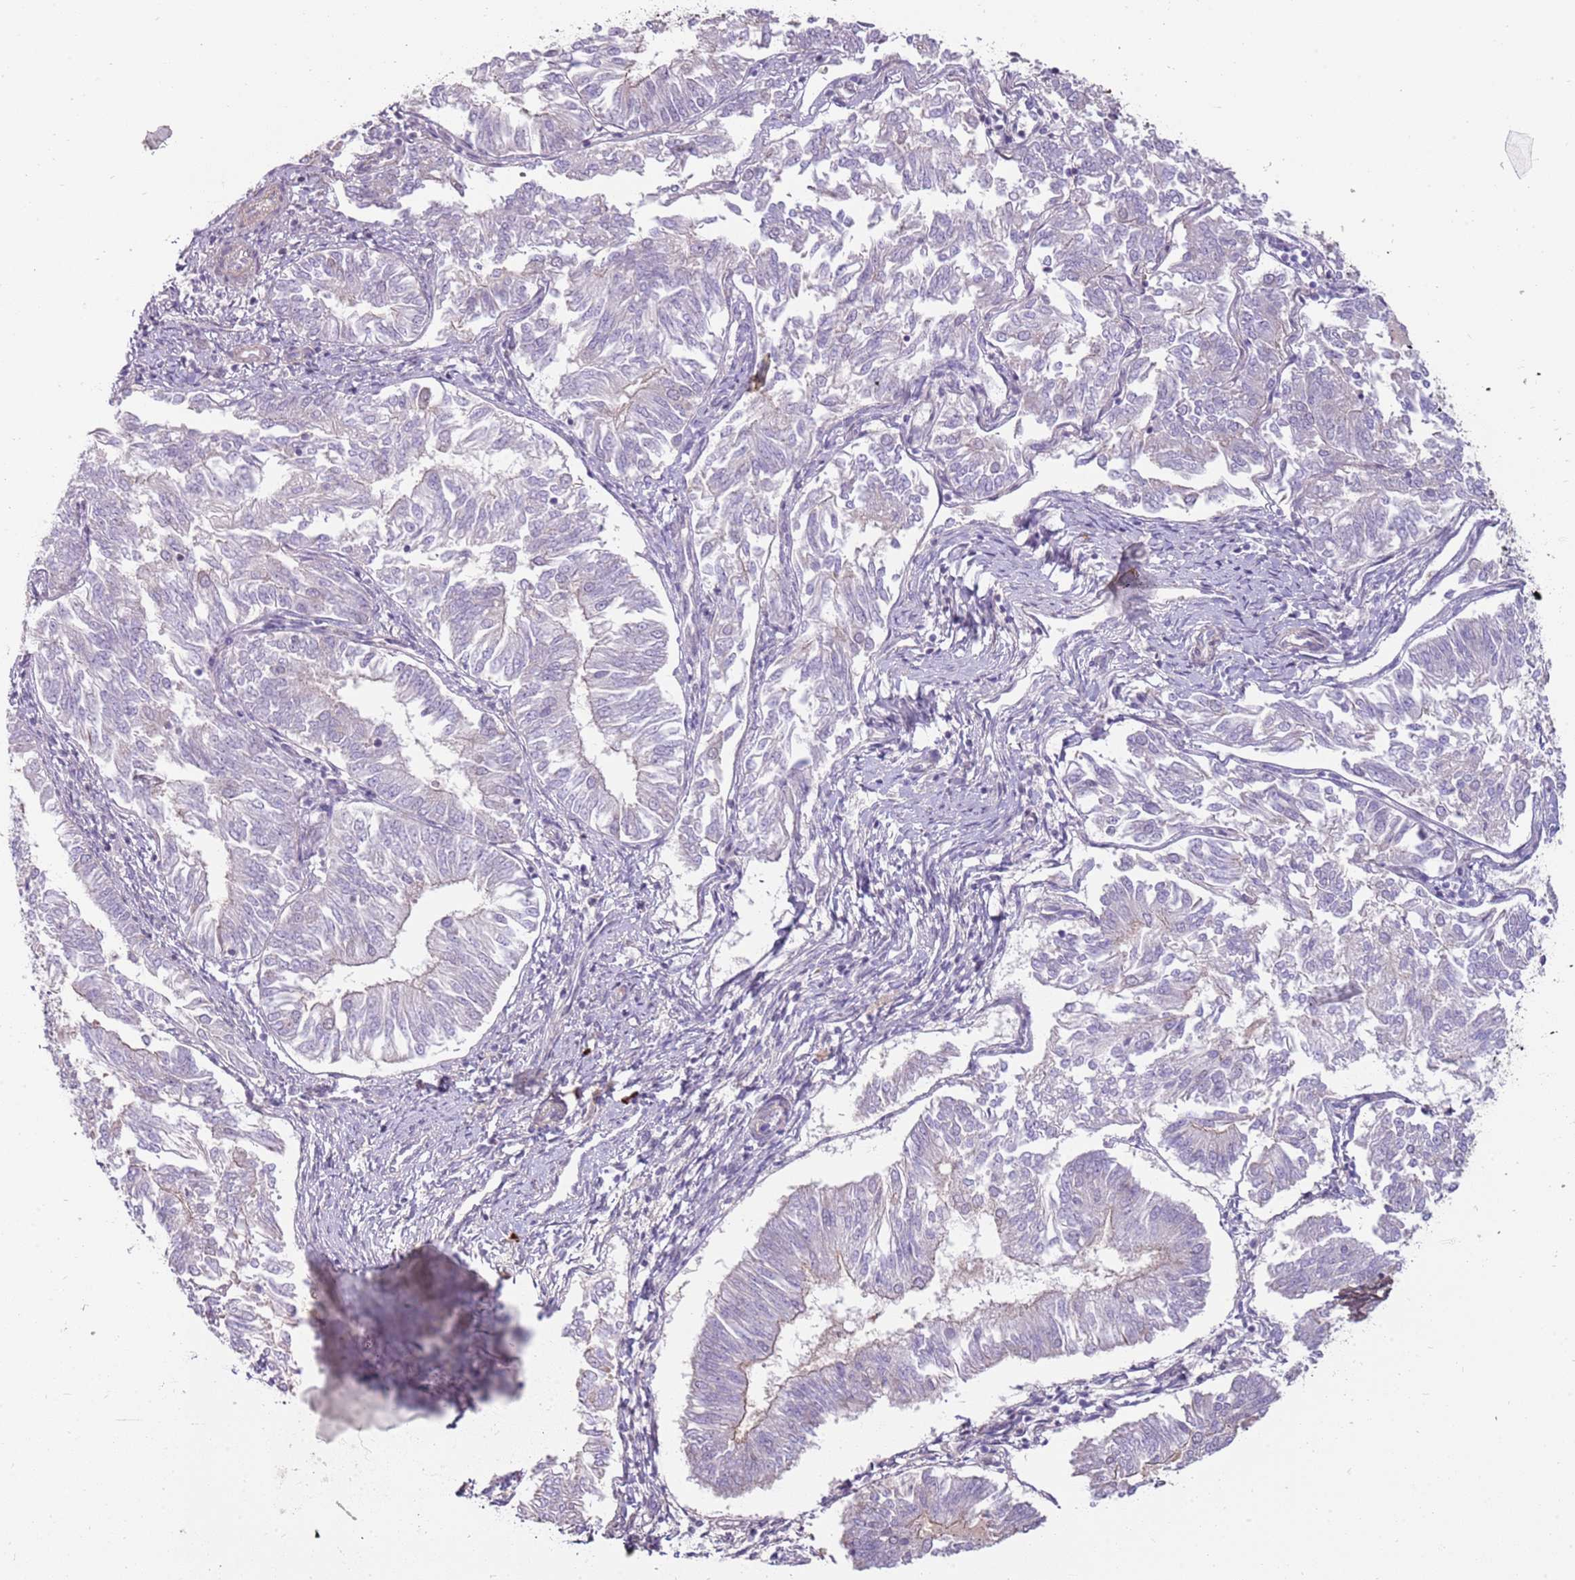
{"staining": {"intensity": "weak", "quantity": "<25%", "location": "cytoplasmic/membranous"}, "tissue": "endometrial cancer", "cell_type": "Tumor cells", "image_type": "cancer", "snomed": [{"axis": "morphology", "description": "Adenocarcinoma, NOS"}, {"axis": "topography", "description": "Endometrium"}], "caption": "IHC micrograph of neoplastic tissue: human adenocarcinoma (endometrial) stained with DAB displays no significant protein expression in tumor cells. (DAB (3,3'-diaminobenzidine) immunohistochemistry with hematoxylin counter stain).", "gene": "MCUB", "patient": {"sex": "female", "age": 58}}